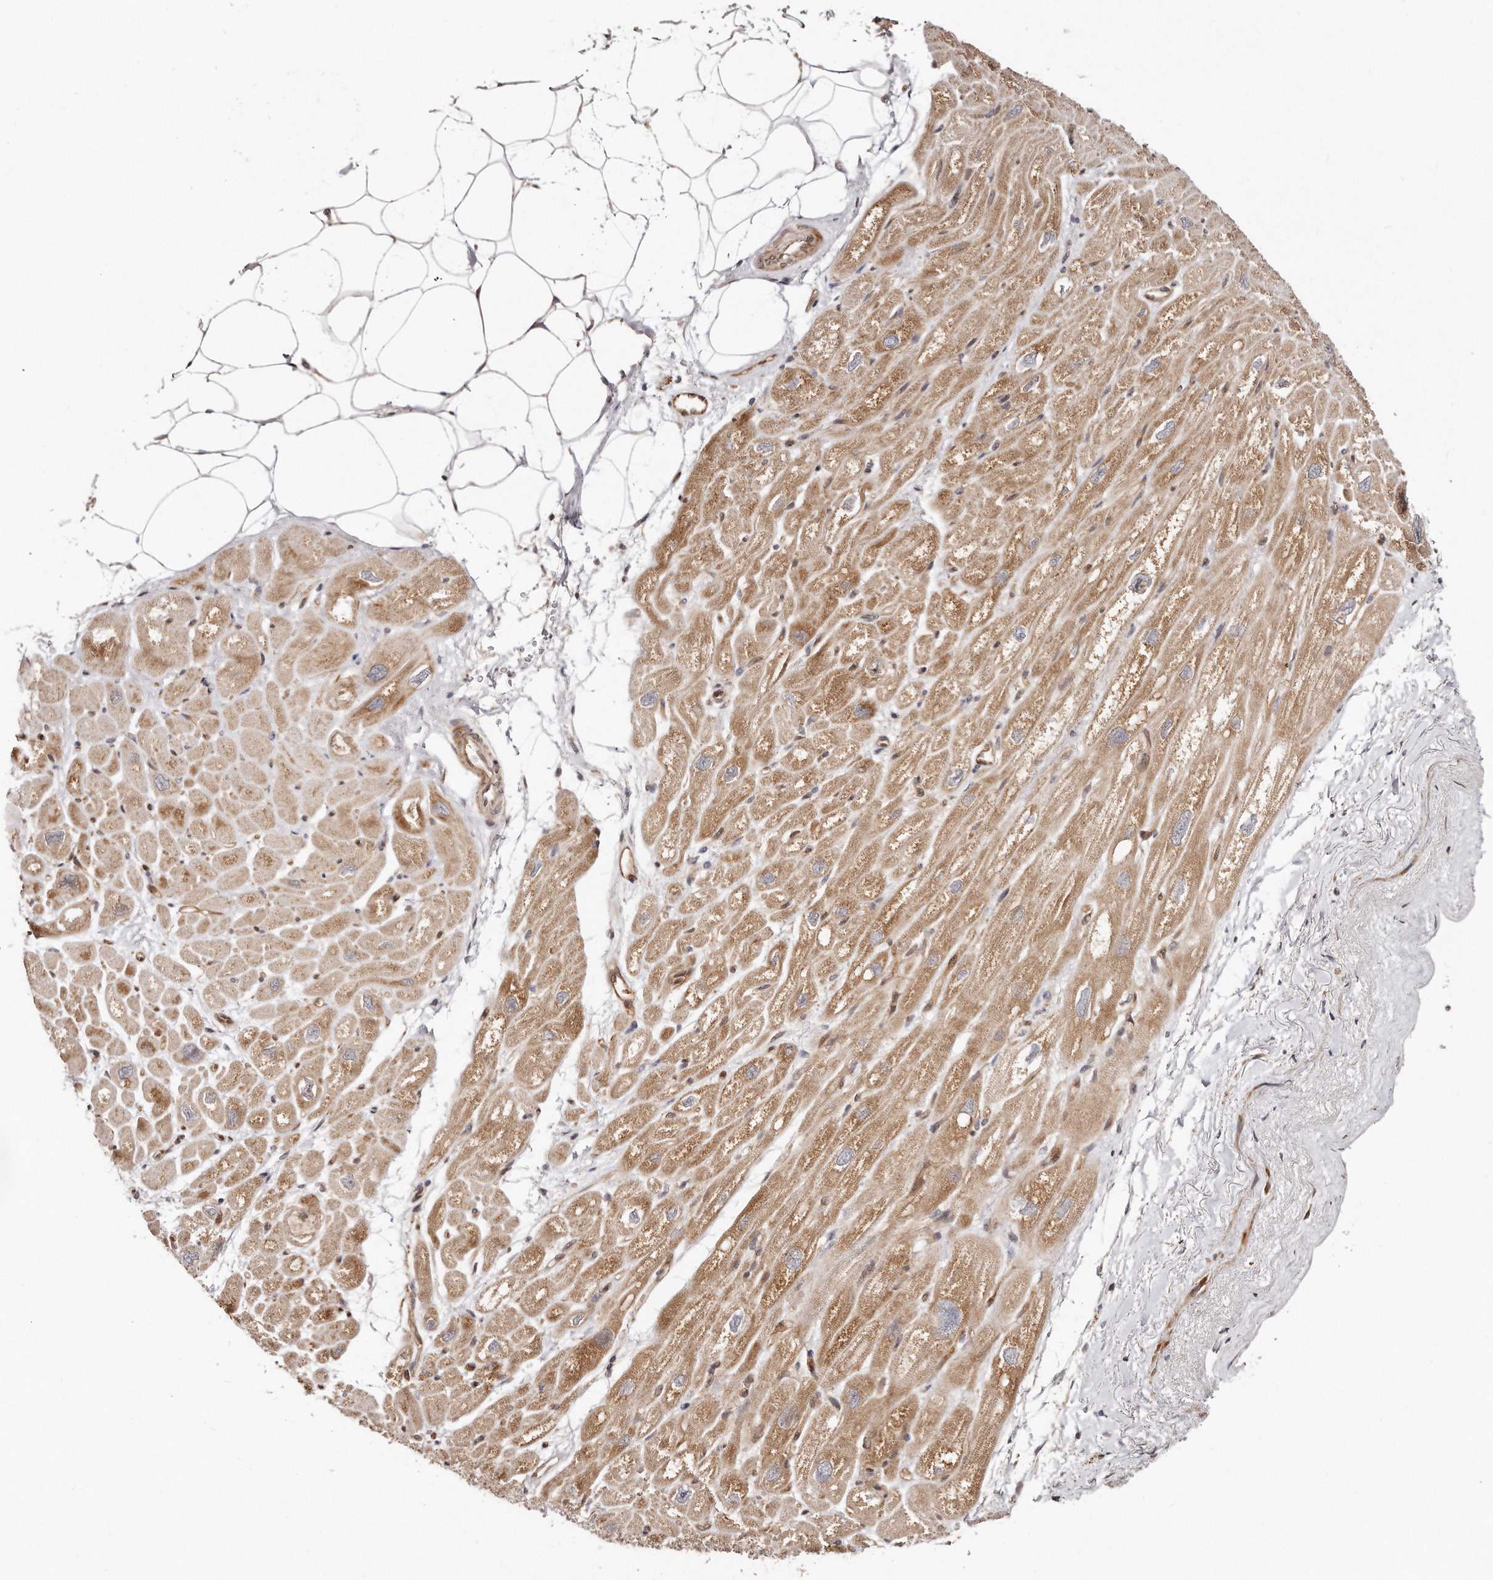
{"staining": {"intensity": "moderate", "quantity": ">75%", "location": "cytoplasmic/membranous"}, "tissue": "heart muscle", "cell_type": "Cardiomyocytes", "image_type": "normal", "snomed": [{"axis": "morphology", "description": "Normal tissue, NOS"}, {"axis": "topography", "description": "Heart"}], "caption": "High-magnification brightfield microscopy of benign heart muscle stained with DAB (3,3'-diaminobenzidine) (brown) and counterstained with hematoxylin (blue). cardiomyocytes exhibit moderate cytoplasmic/membranous staining is appreciated in approximately>75% of cells. (IHC, brightfield microscopy, high magnification).", "gene": "GBP4", "patient": {"sex": "male", "age": 50}}